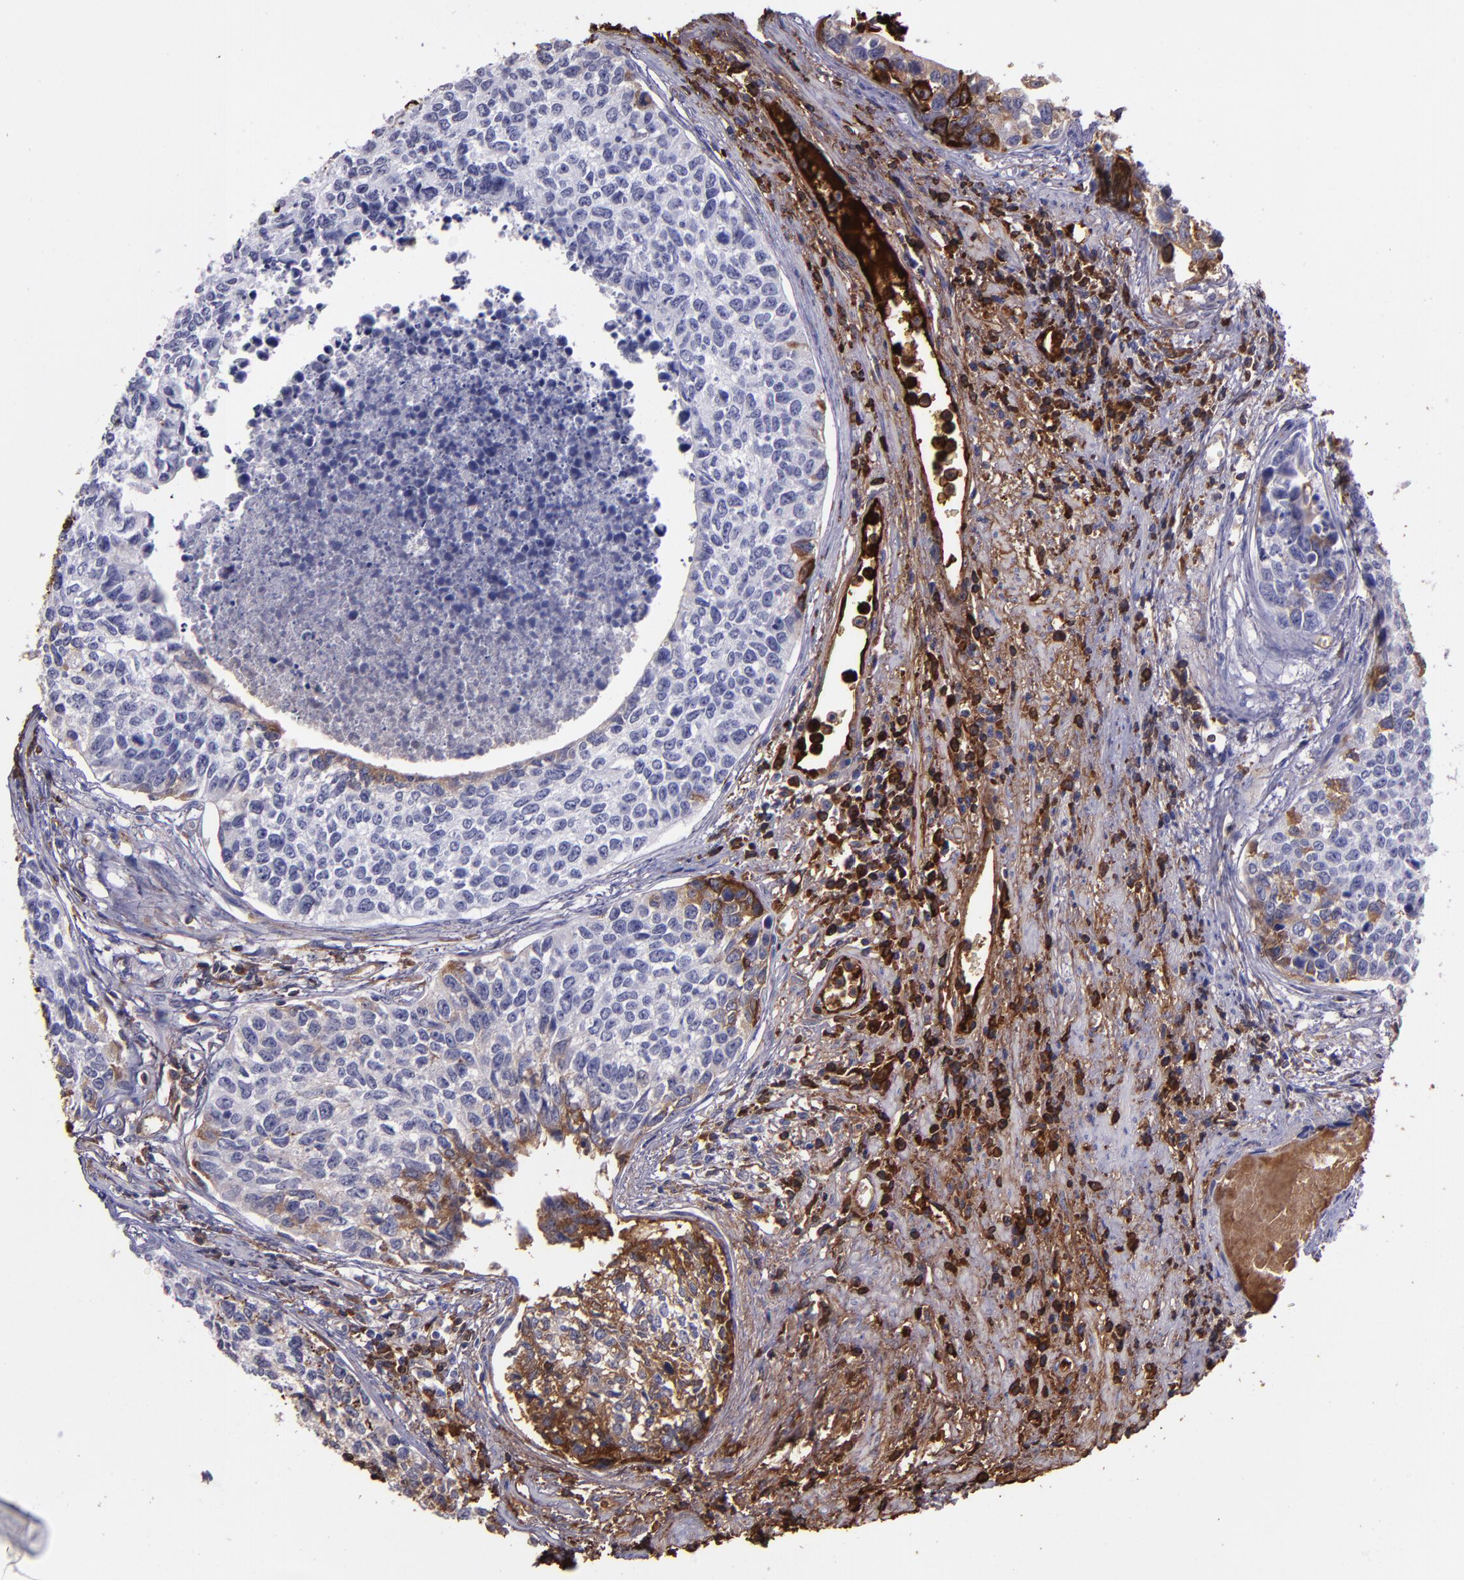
{"staining": {"intensity": "moderate", "quantity": "<25%", "location": "cytoplasmic/membranous"}, "tissue": "urothelial cancer", "cell_type": "Tumor cells", "image_type": "cancer", "snomed": [{"axis": "morphology", "description": "Urothelial carcinoma, High grade"}, {"axis": "topography", "description": "Urinary bladder"}], "caption": "This micrograph displays immunohistochemistry staining of human urothelial cancer, with low moderate cytoplasmic/membranous expression in about <25% of tumor cells.", "gene": "A2M", "patient": {"sex": "male", "age": 81}}